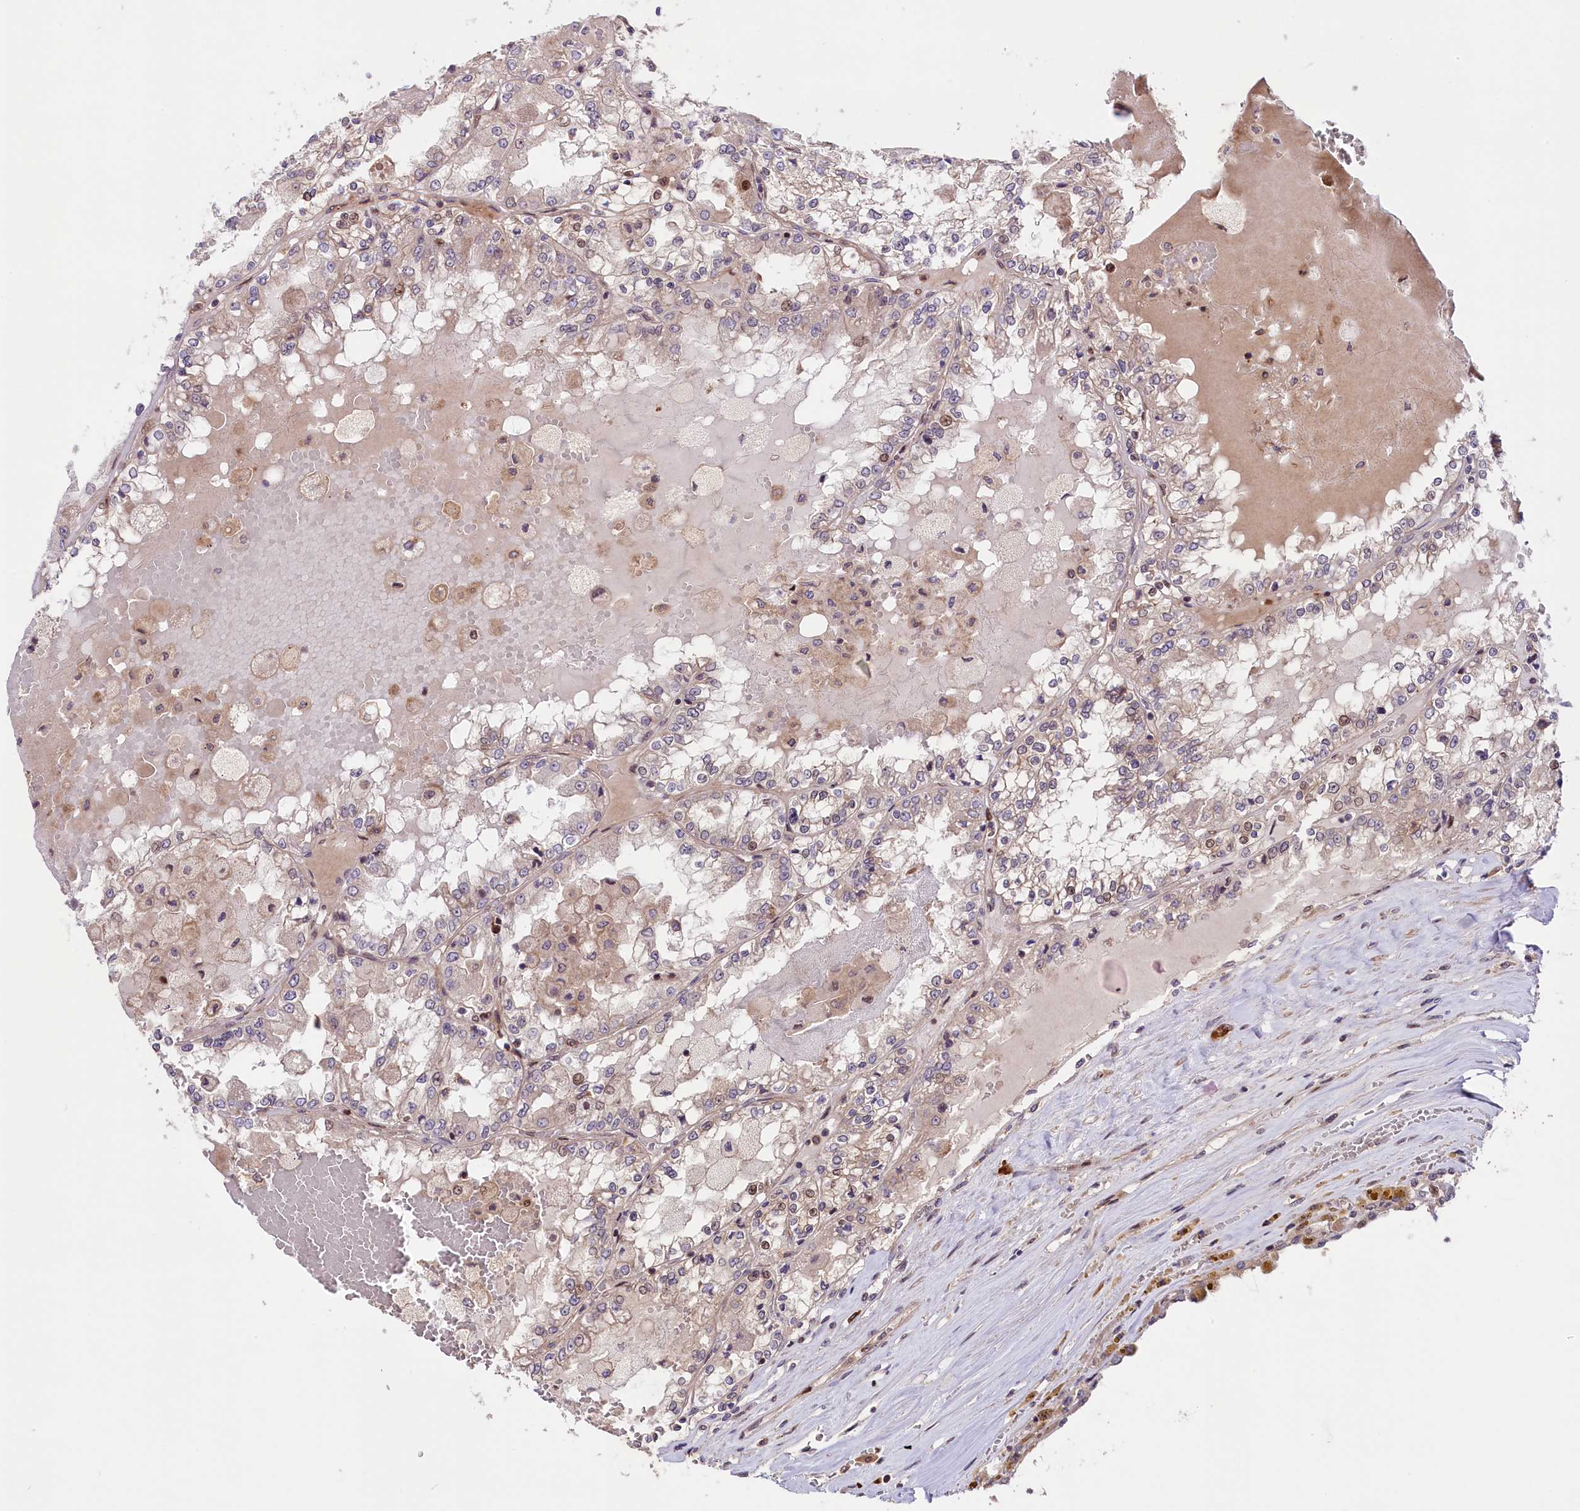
{"staining": {"intensity": "moderate", "quantity": "<25%", "location": "nuclear"}, "tissue": "renal cancer", "cell_type": "Tumor cells", "image_type": "cancer", "snomed": [{"axis": "morphology", "description": "Adenocarcinoma, NOS"}, {"axis": "topography", "description": "Kidney"}], "caption": "A histopathology image of renal cancer (adenocarcinoma) stained for a protein reveals moderate nuclear brown staining in tumor cells. The staining was performed using DAB, with brown indicating positive protein expression. Nuclei are stained blue with hematoxylin.", "gene": "RIC8A", "patient": {"sex": "female", "age": 56}}